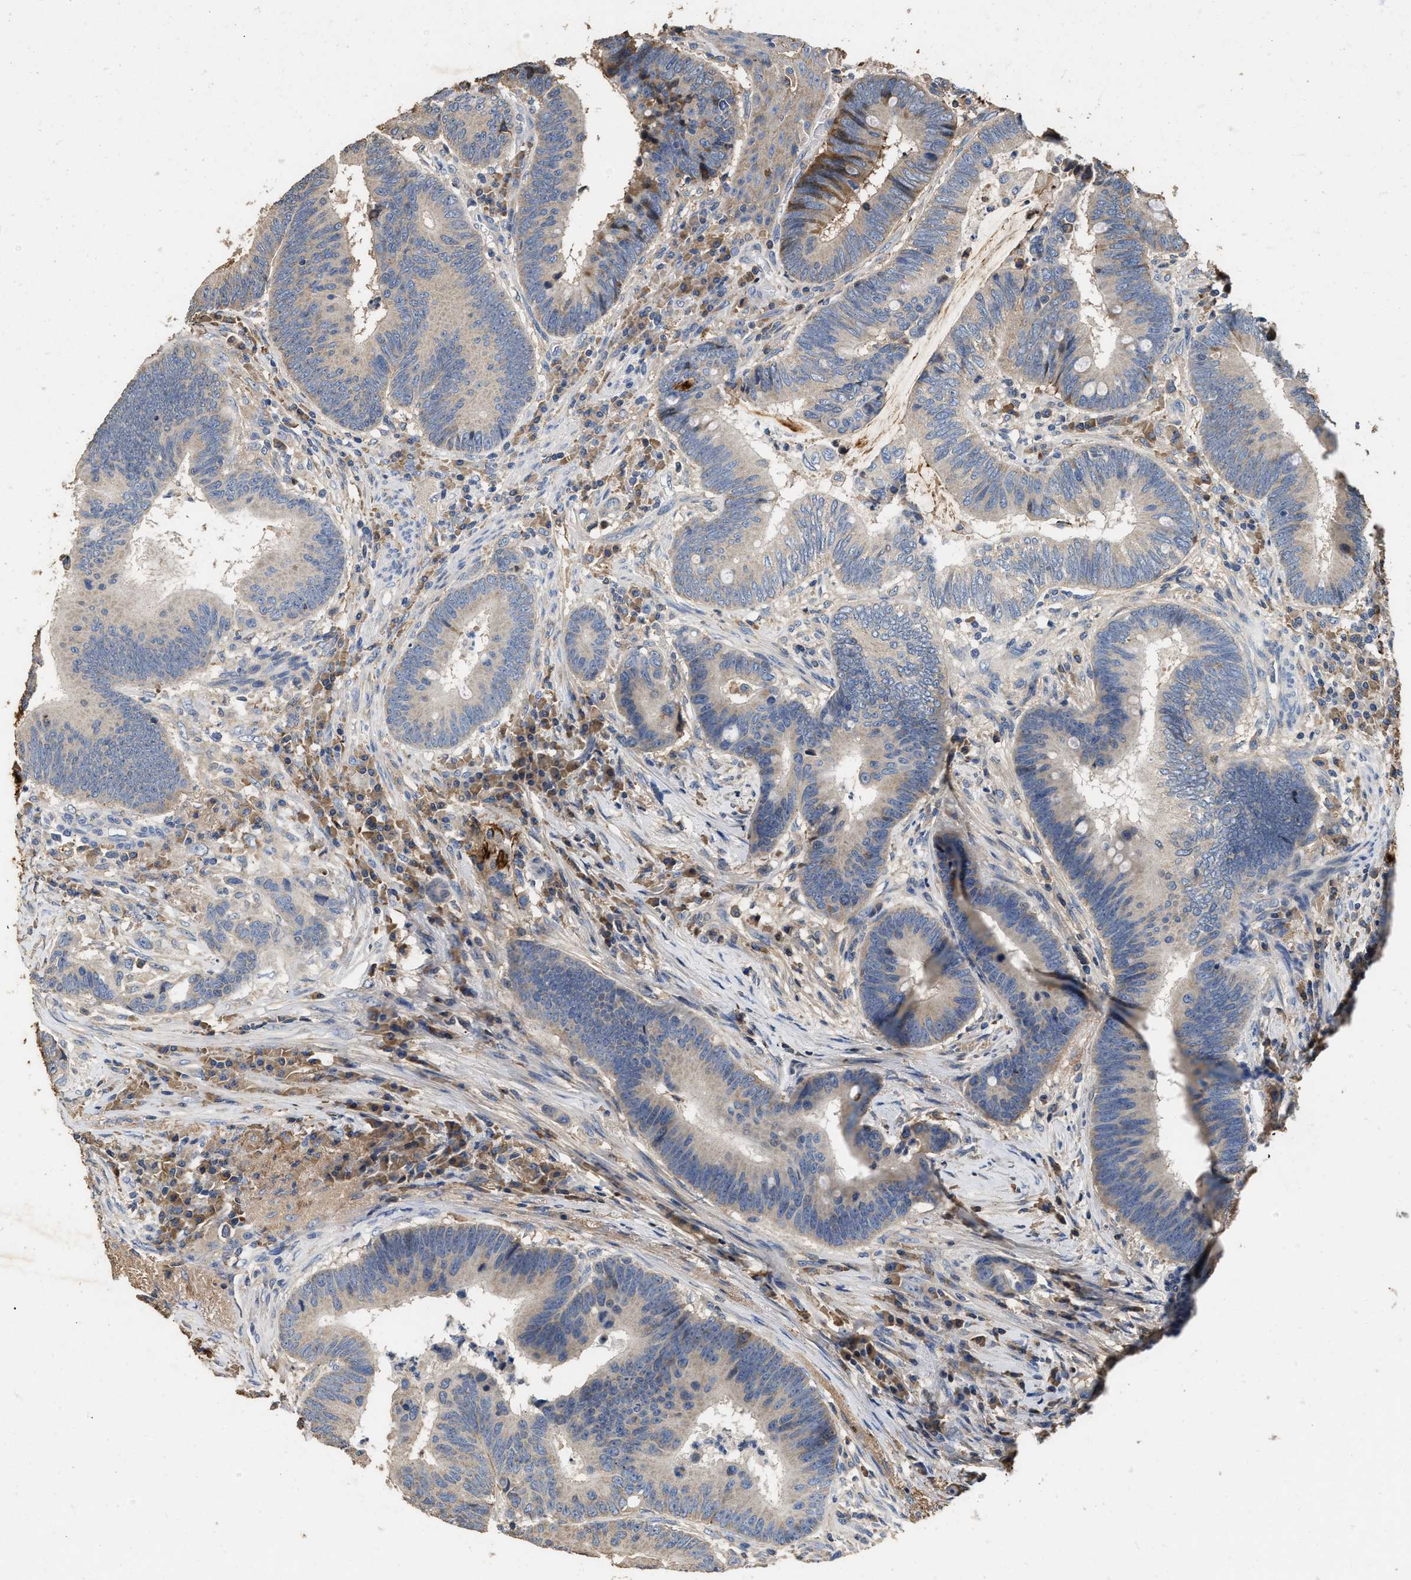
{"staining": {"intensity": "moderate", "quantity": "<25%", "location": "cytoplasmic/membranous"}, "tissue": "colorectal cancer", "cell_type": "Tumor cells", "image_type": "cancer", "snomed": [{"axis": "morphology", "description": "Adenocarcinoma, NOS"}, {"axis": "topography", "description": "Rectum"}, {"axis": "topography", "description": "Anal"}], "caption": "Immunohistochemistry of colorectal adenocarcinoma demonstrates low levels of moderate cytoplasmic/membranous positivity in approximately <25% of tumor cells. (DAB (3,3'-diaminobenzidine) IHC with brightfield microscopy, high magnification).", "gene": "C3", "patient": {"sex": "female", "age": 89}}